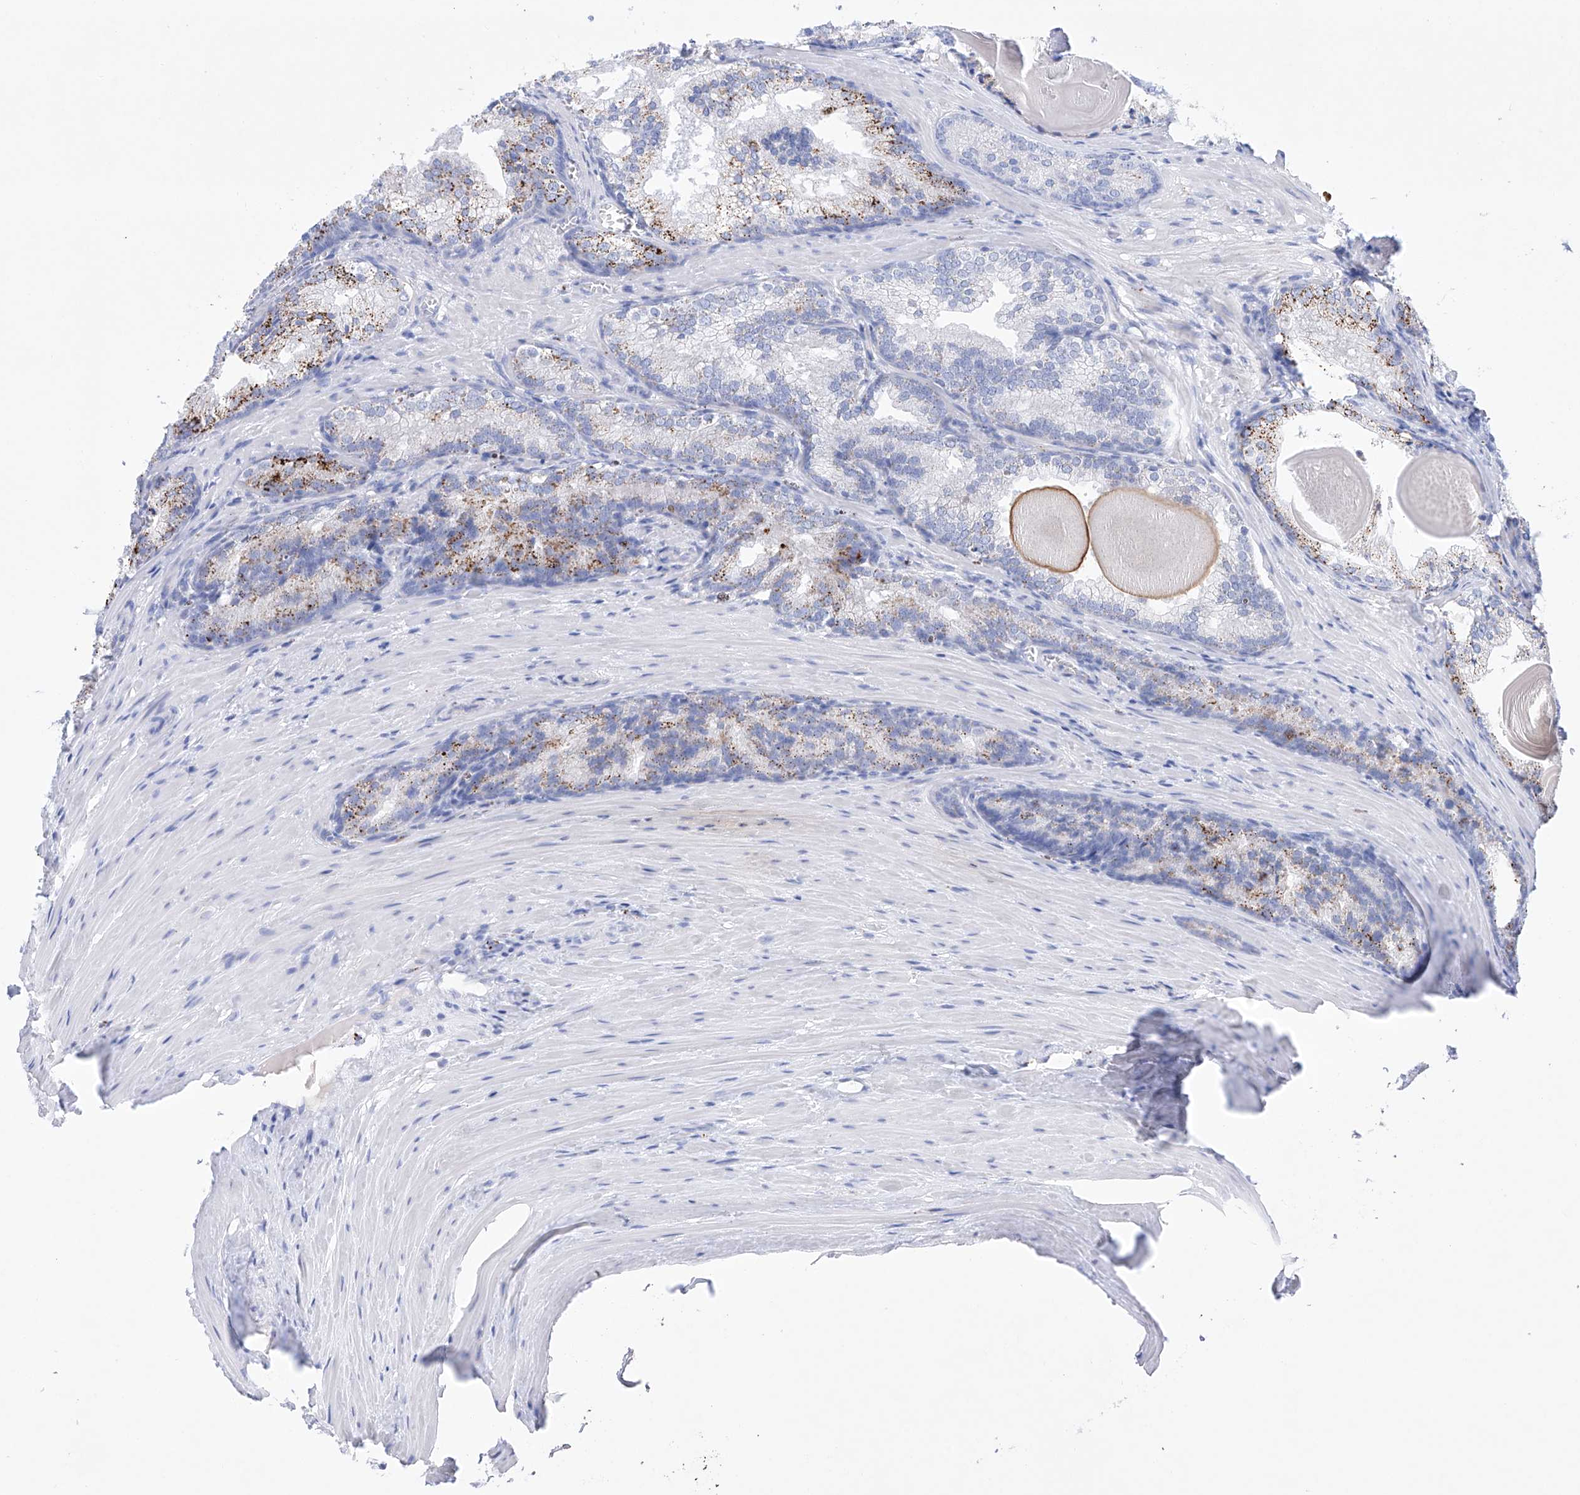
{"staining": {"intensity": "weak", "quantity": "<25%", "location": "cytoplasmic/membranous"}, "tissue": "prostate cancer", "cell_type": "Tumor cells", "image_type": "cancer", "snomed": [{"axis": "morphology", "description": "Adenocarcinoma, Low grade"}, {"axis": "topography", "description": "Prostate"}], "caption": "A photomicrograph of prostate cancer (low-grade adenocarcinoma) stained for a protein exhibits no brown staining in tumor cells.", "gene": "LURAP1", "patient": {"sex": "male", "age": 54}}